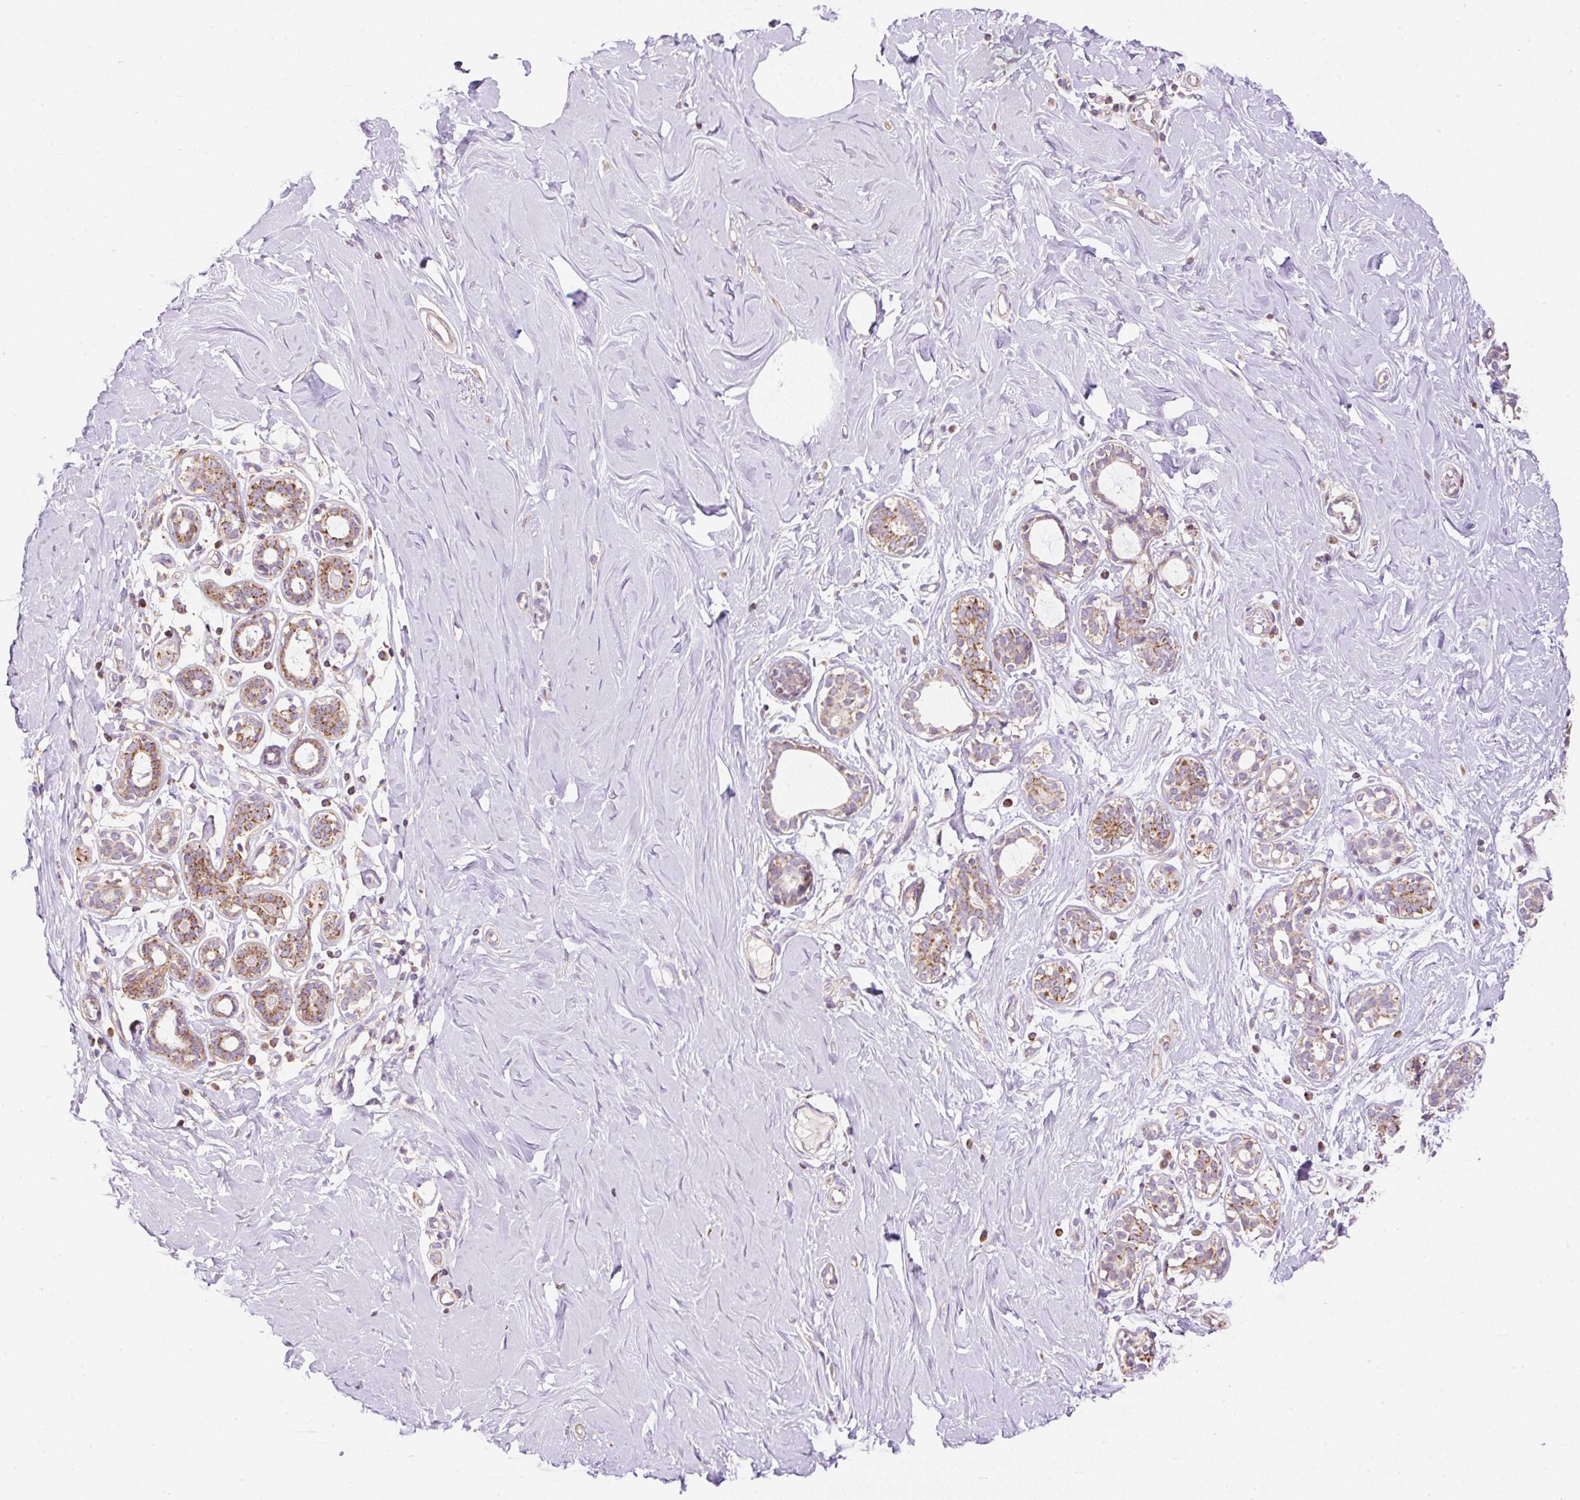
{"staining": {"intensity": "negative", "quantity": "none", "location": "none"}, "tissue": "breast", "cell_type": "Adipocytes", "image_type": "normal", "snomed": [{"axis": "morphology", "description": "Normal tissue, NOS"}, {"axis": "topography", "description": "Breast"}], "caption": "IHC image of unremarkable breast stained for a protein (brown), which demonstrates no staining in adipocytes. (Stains: DAB (3,3'-diaminobenzidine) immunohistochemistry with hematoxylin counter stain, Microscopy: brightfield microscopy at high magnification).", "gene": "NDUFAF2", "patient": {"sex": "female", "age": 27}}